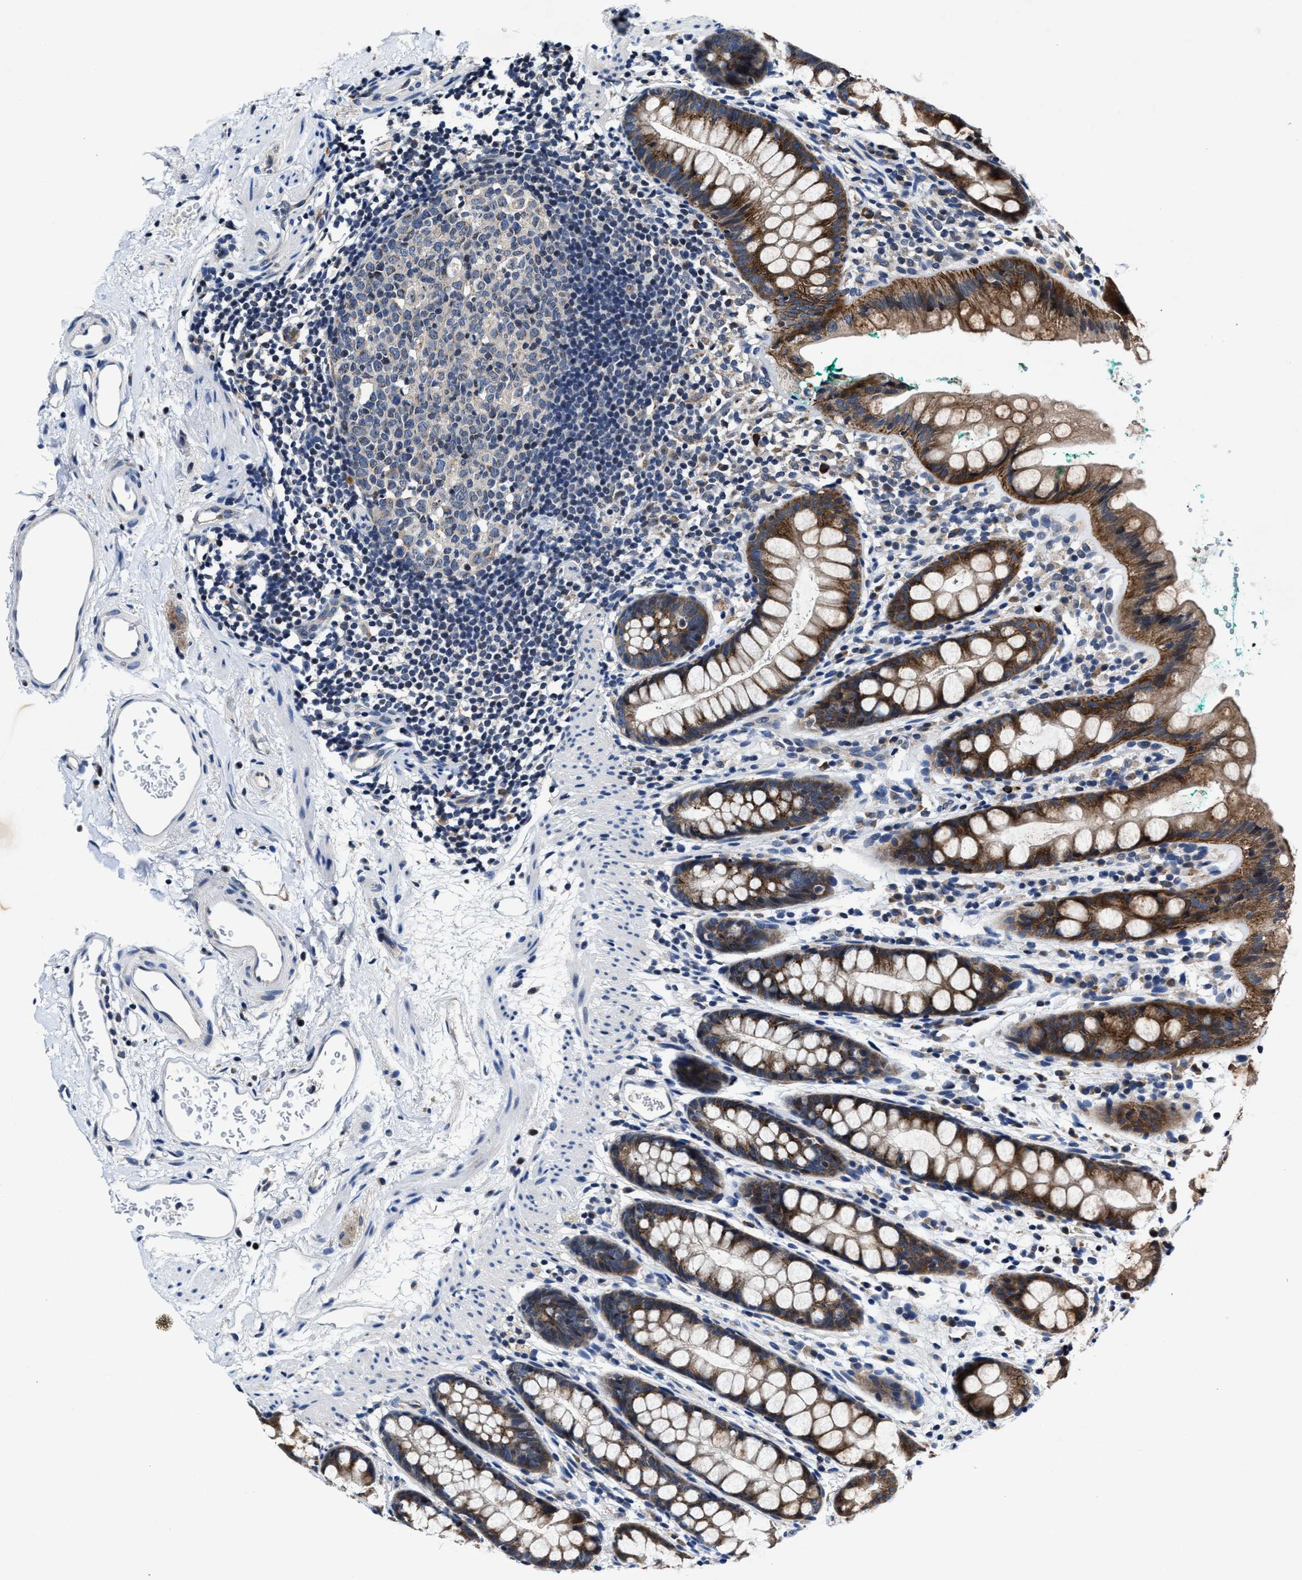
{"staining": {"intensity": "moderate", "quantity": ">75%", "location": "cytoplasmic/membranous"}, "tissue": "rectum", "cell_type": "Glandular cells", "image_type": "normal", "snomed": [{"axis": "morphology", "description": "Normal tissue, NOS"}, {"axis": "topography", "description": "Rectum"}], "caption": "IHC micrograph of normal rectum: rectum stained using immunohistochemistry (IHC) reveals medium levels of moderate protein expression localized specifically in the cytoplasmic/membranous of glandular cells, appearing as a cytoplasmic/membranous brown color.", "gene": "TMEM53", "patient": {"sex": "female", "age": 65}}